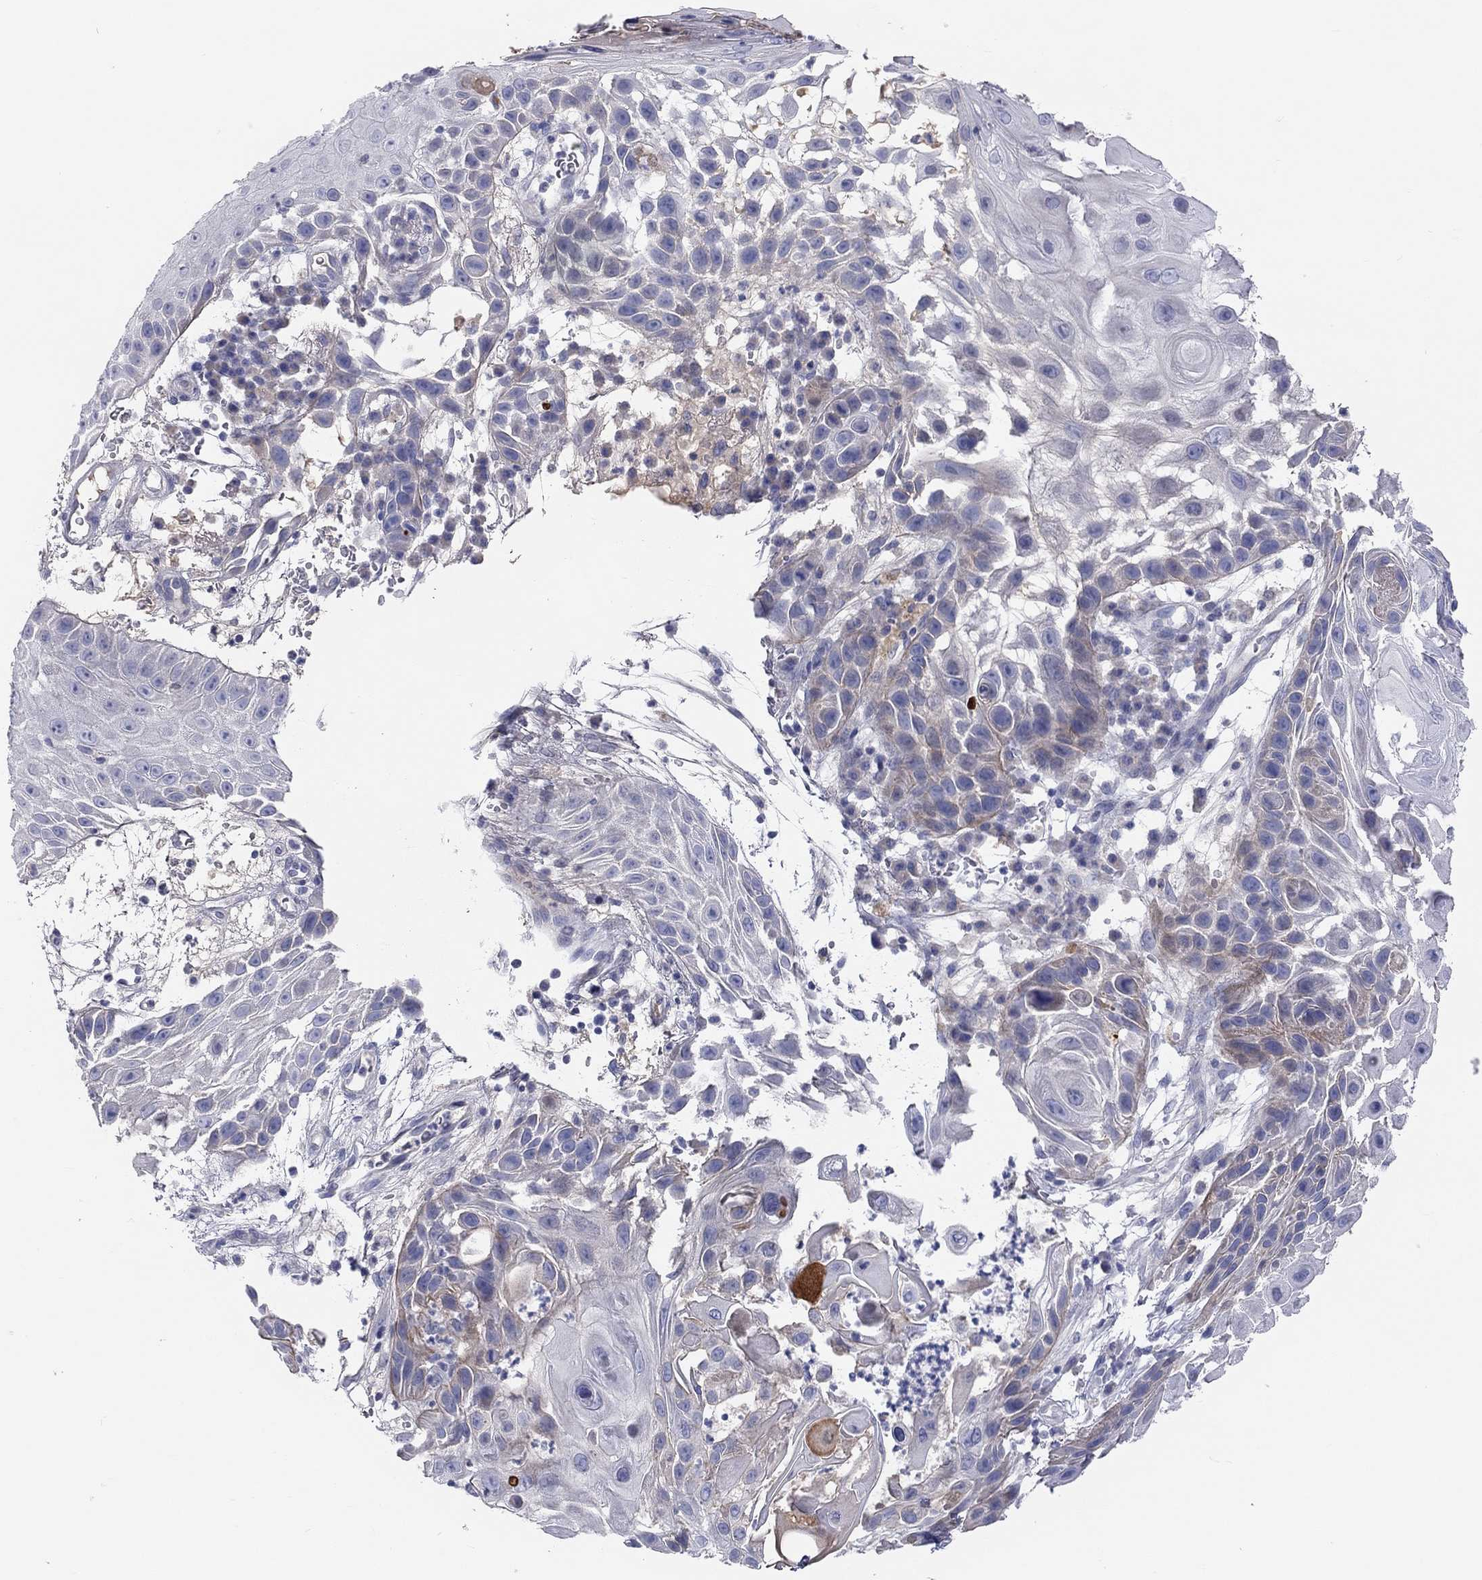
{"staining": {"intensity": "negative", "quantity": "none", "location": "none"}, "tissue": "skin cancer", "cell_type": "Tumor cells", "image_type": "cancer", "snomed": [{"axis": "morphology", "description": "Normal tissue, NOS"}, {"axis": "morphology", "description": "Squamous cell carcinoma, NOS"}, {"axis": "topography", "description": "Skin"}], "caption": "High magnification brightfield microscopy of squamous cell carcinoma (skin) stained with DAB (3,3'-diaminobenzidine) (brown) and counterstained with hematoxylin (blue): tumor cells show no significant staining.", "gene": "ST7L", "patient": {"sex": "male", "age": 79}}